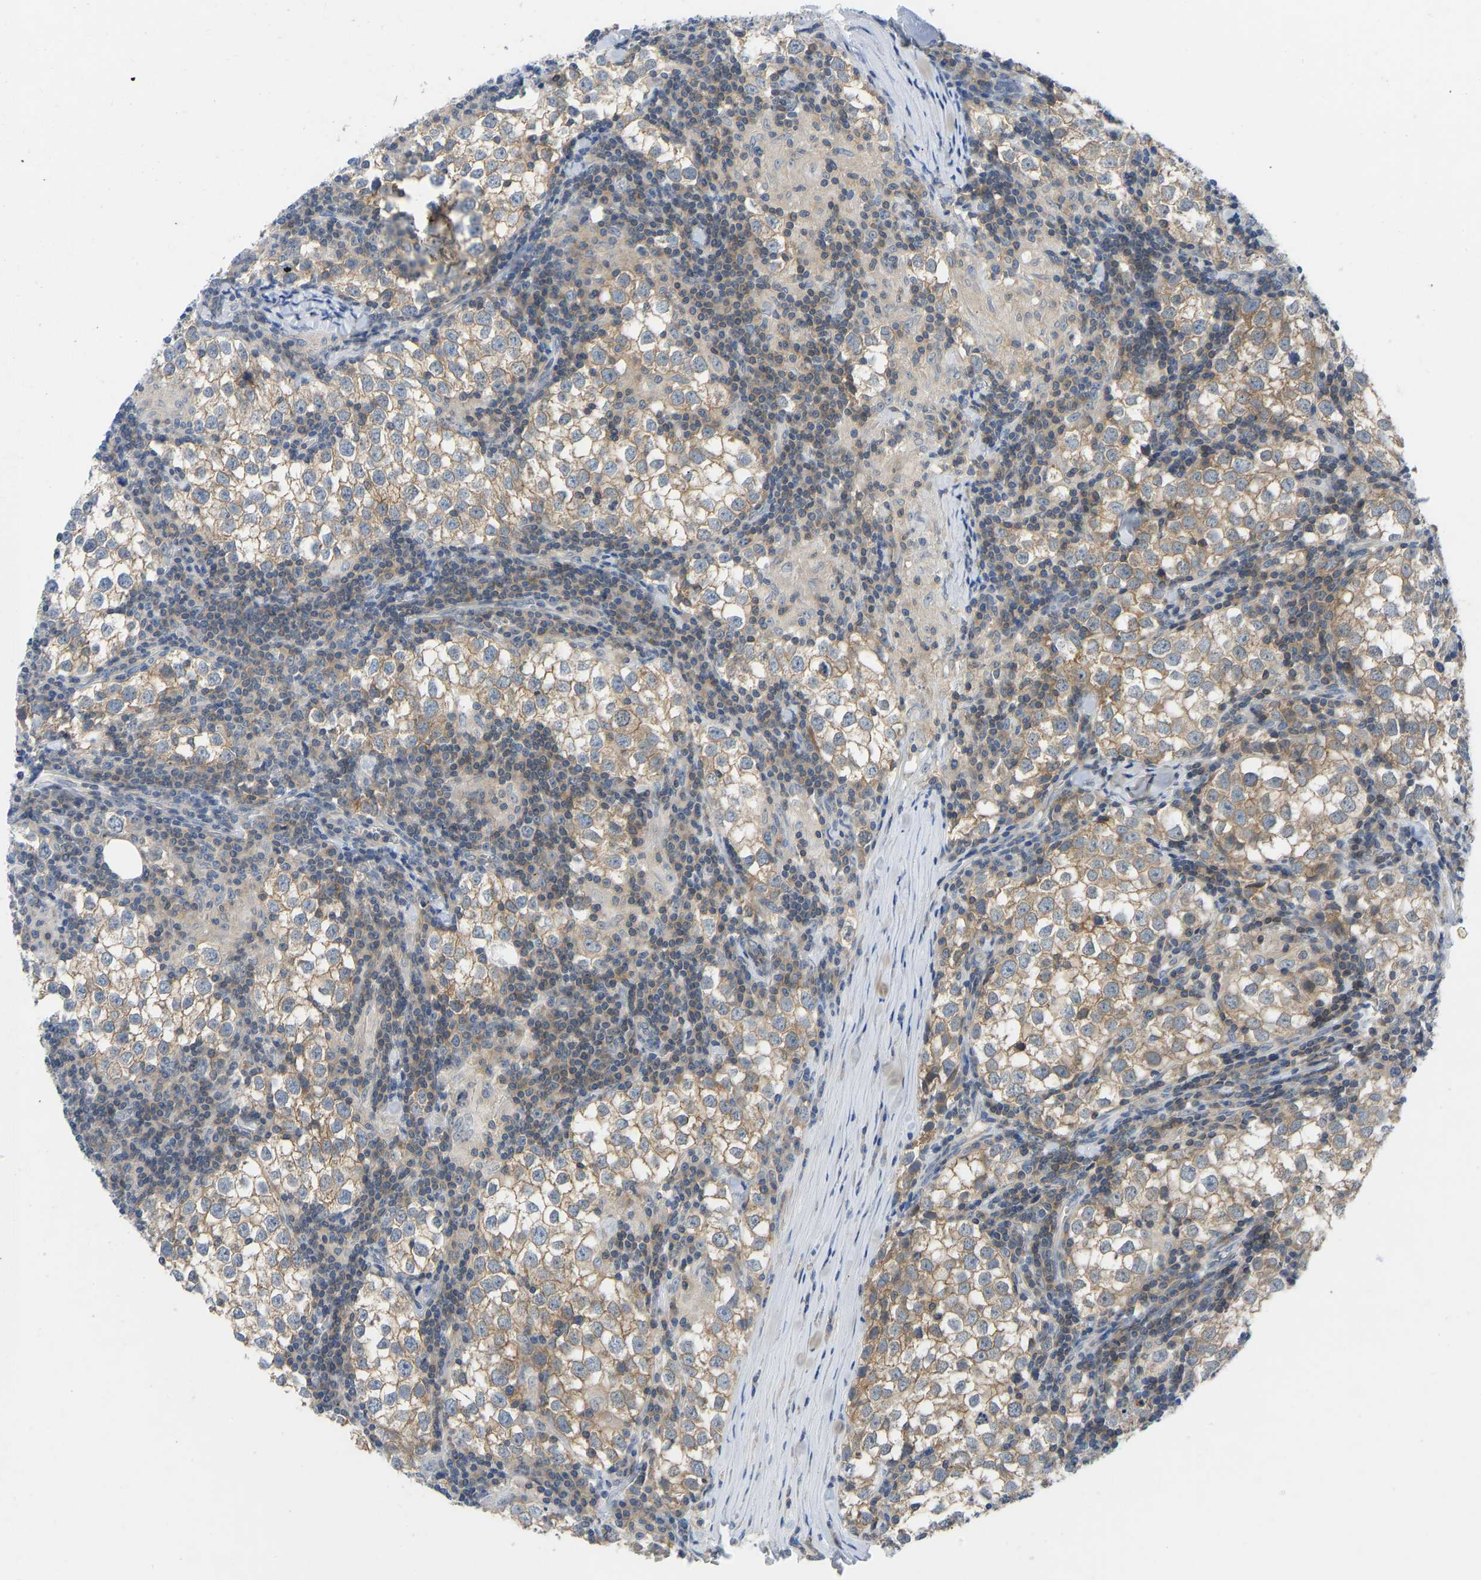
{"staining": {"intensity": "moderate", "quantity": ">75%", "location": "cytoplasmic/membranous"}, "tissue": "testis cancer", "cell_type": "Tumor cells", "image_type": "cancer", "snomed": [{"axis": "morphology", "description": "Seminoma, NOS"}, {"axis": "morphology", "description": "Carcinoma, Embryonal, NOS"}, {"axis": "topography", "description": "Testis"}], "caption": "Immunohistochemical staining of human testis cancer exhibits medium levels of moderate cytoplasmic/membranous expression in about >75% of tumor cells.", "gene": "NDRG3", "patient": {"sex": "male", "age": 36}}